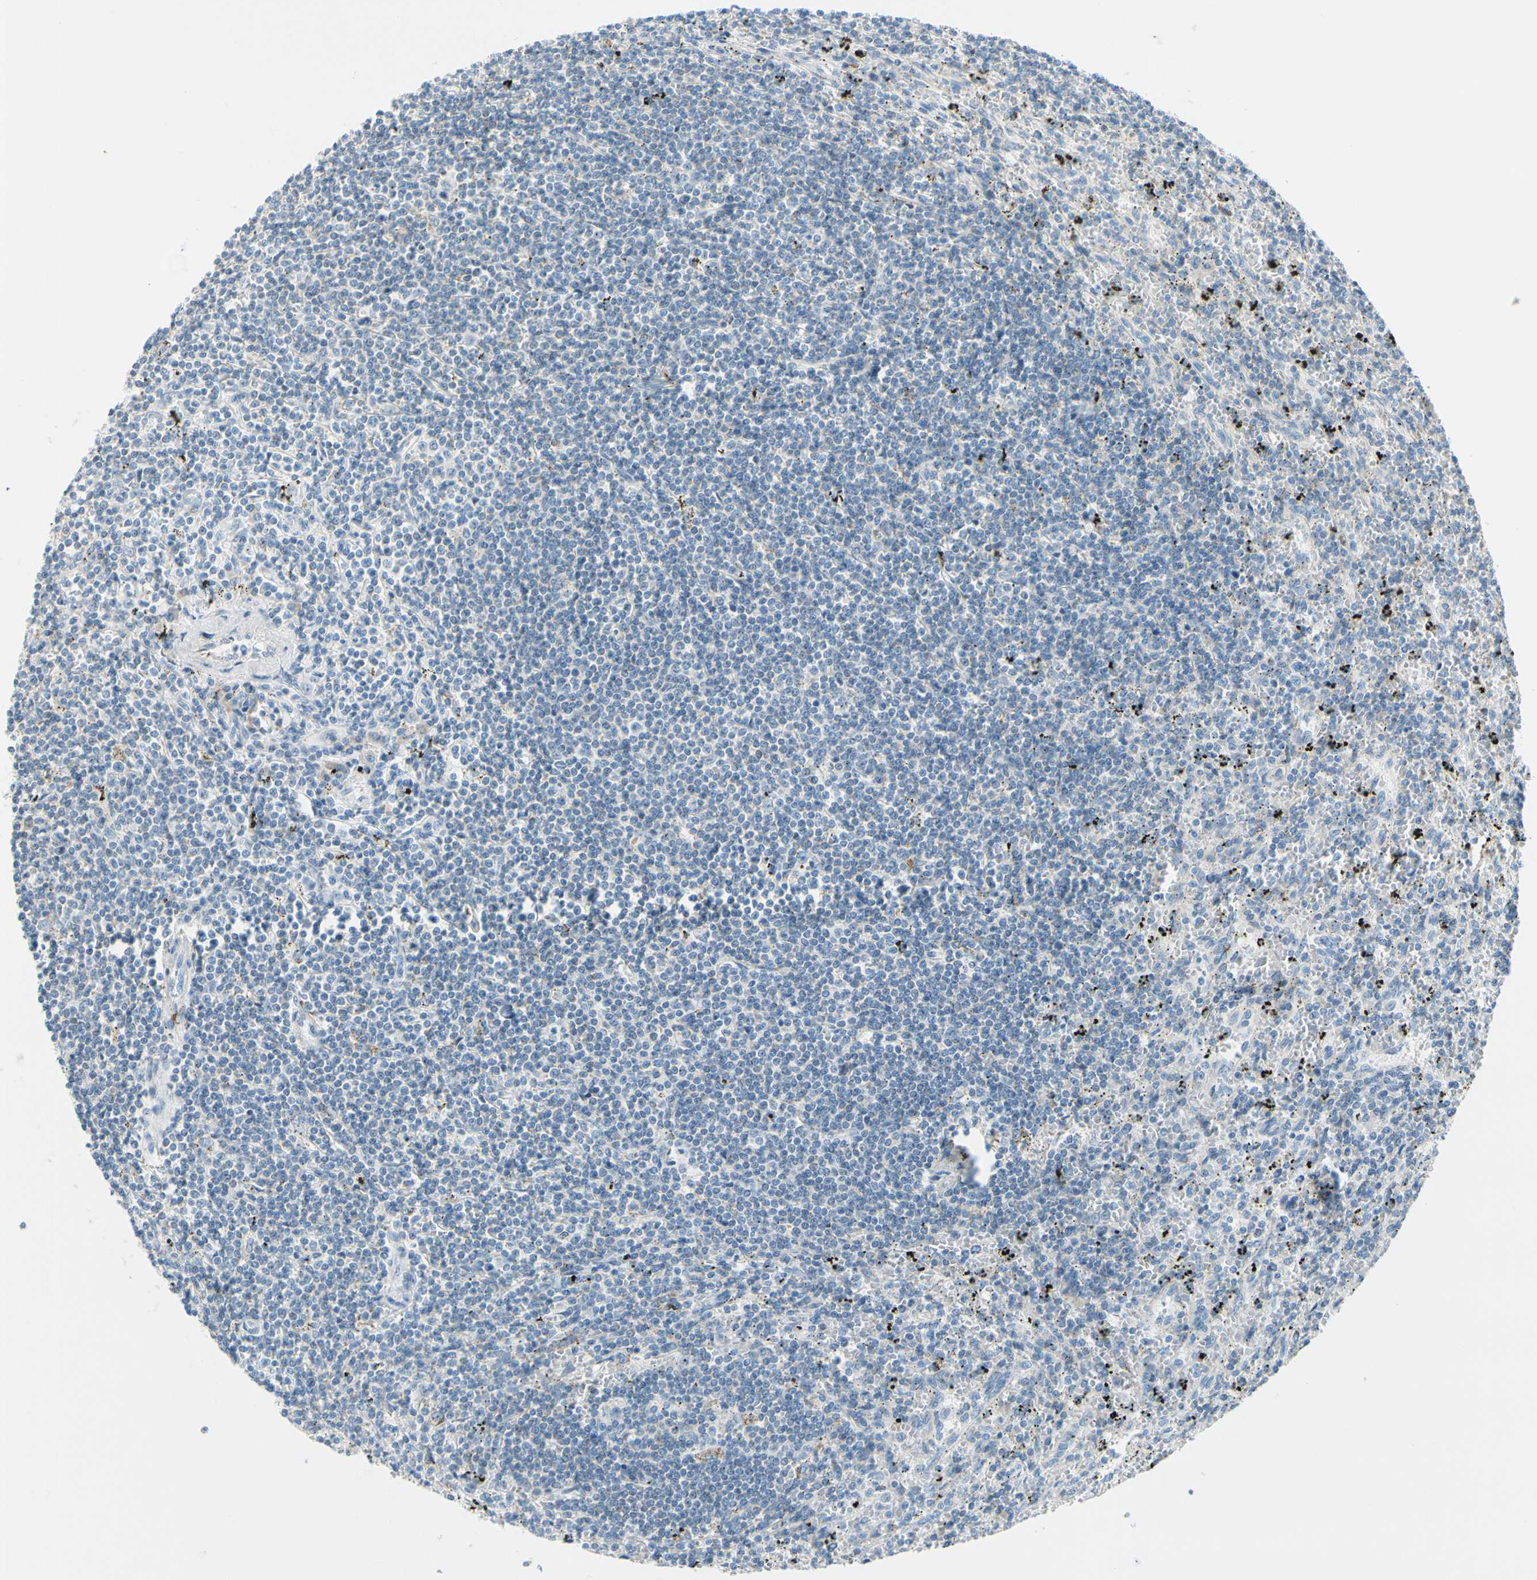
{"staining": {"intensity": "negative", "quantity": "none", "location": "none"}, "tissue": "lymphoma", "cell_type": "Tumor cells", "image_type": "cancer", "snomed": [{"axis": "morphology", "description": "Malignant lymphoma, non-Hodgkin's type, Low grade"}, {"axis": "topography", "description": "Spleen"}], "caption": "An immunohistochemistry photomicrograph of lymphoma is shown. There is no staining in tumor cells of lymphoma.", "gene": "GALNT5", "patient": {"sex": "male", "age": 76}}